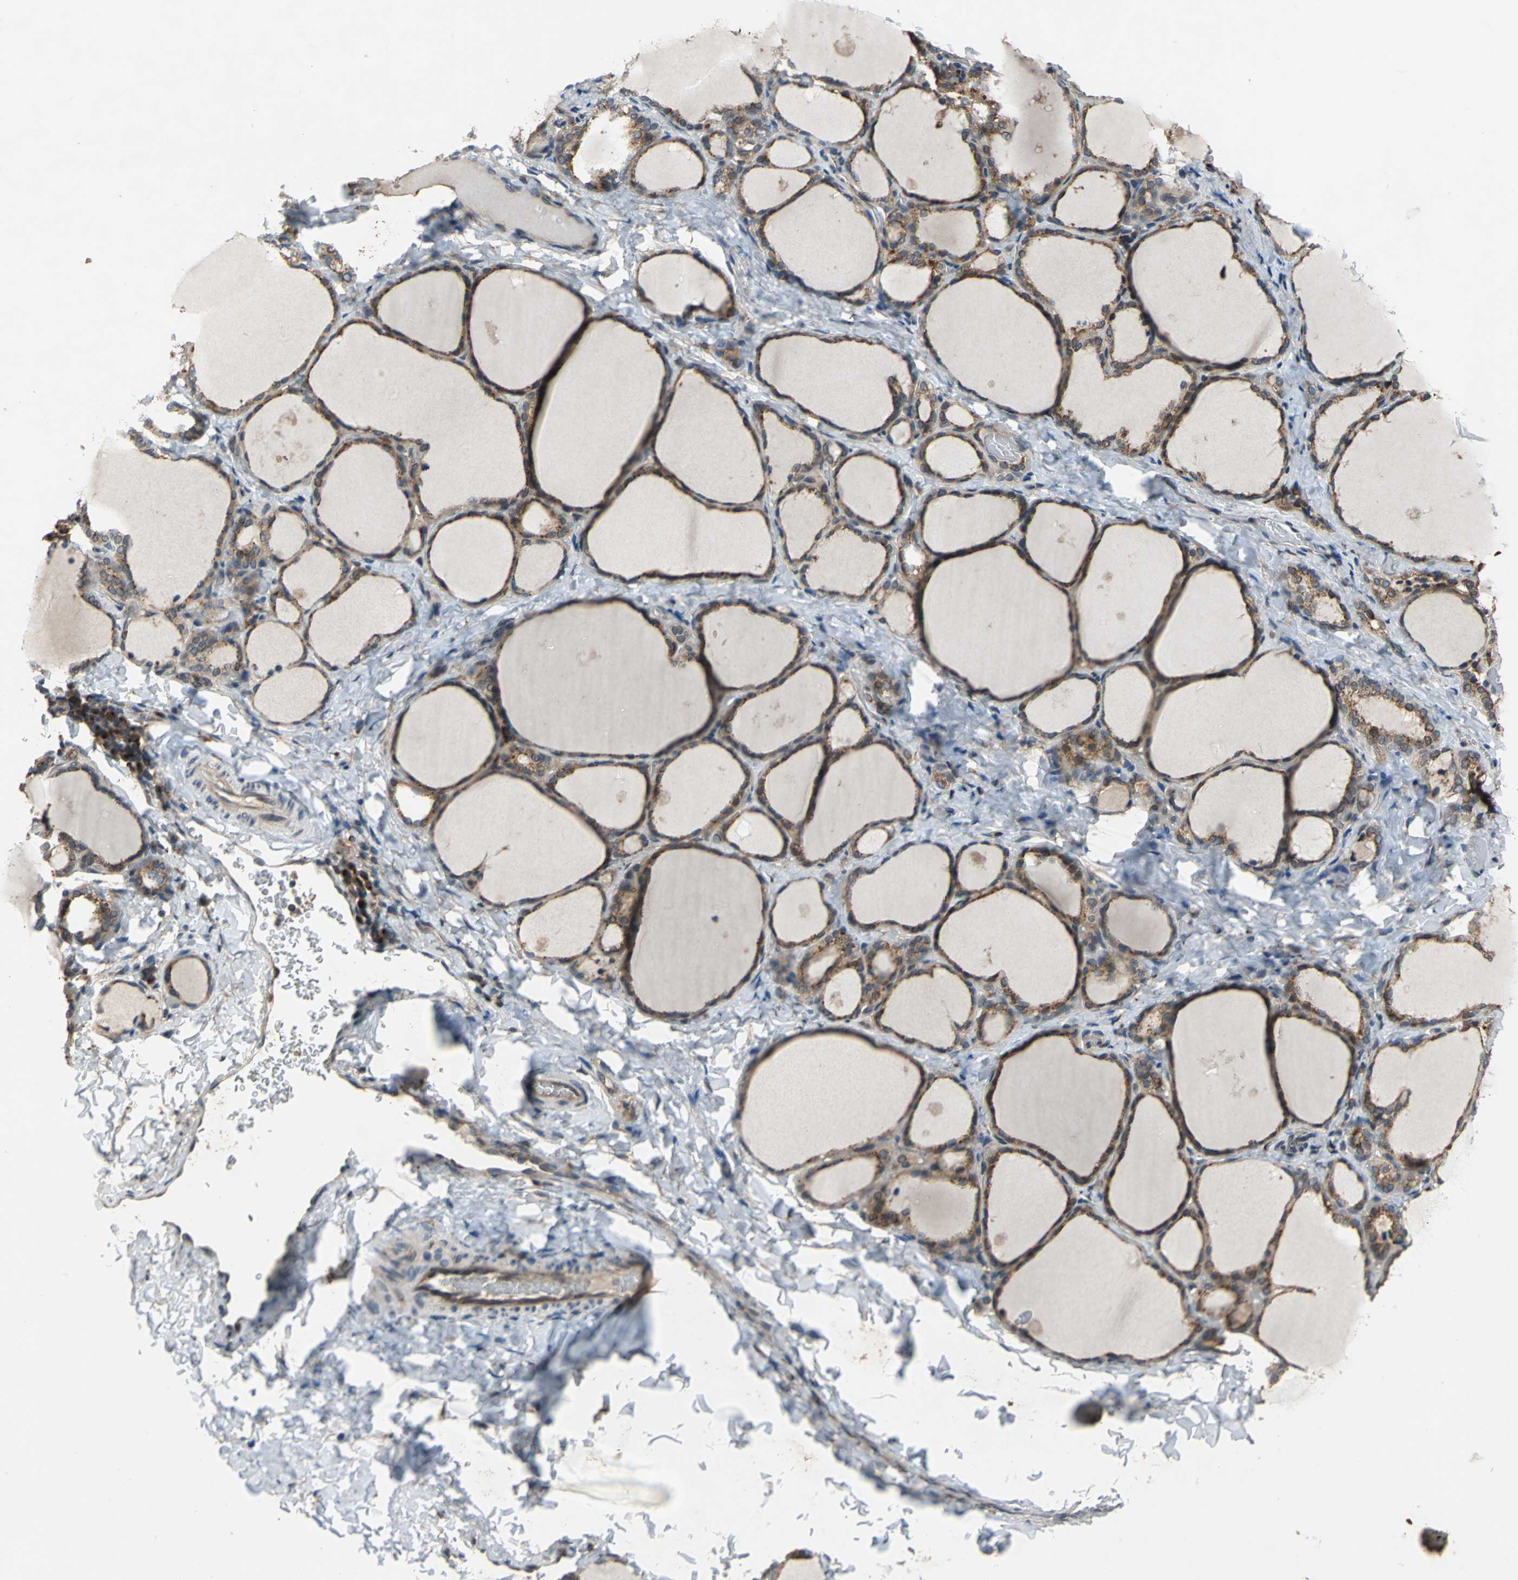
{"staining": {"intensity": "strong", "quantity": ">75%", "location": "cytoplasmic/membranous"}, "tissue": "thyroid gland", "cell_type": "Glandular cells", "image_type": "normal", "snomed": [{"axis": "morphology", "description": "Normal tissue, NOS"}, {"axis": "morphology", "description": "Papillary adenocarcinoma, NOS"}, {"axis": "topography", "description": "Thyroid gland"}], "caption": "Protein analysis of unremarkable thyroid gland exhibits strong cytoplasmic/membranous expression in approximately >75% of glandular cells. (Brightfield microscopy of DAB IHC at high magnification).", "gene": "NFKBIE", "patient": {"sex": "female", "age": 30}}